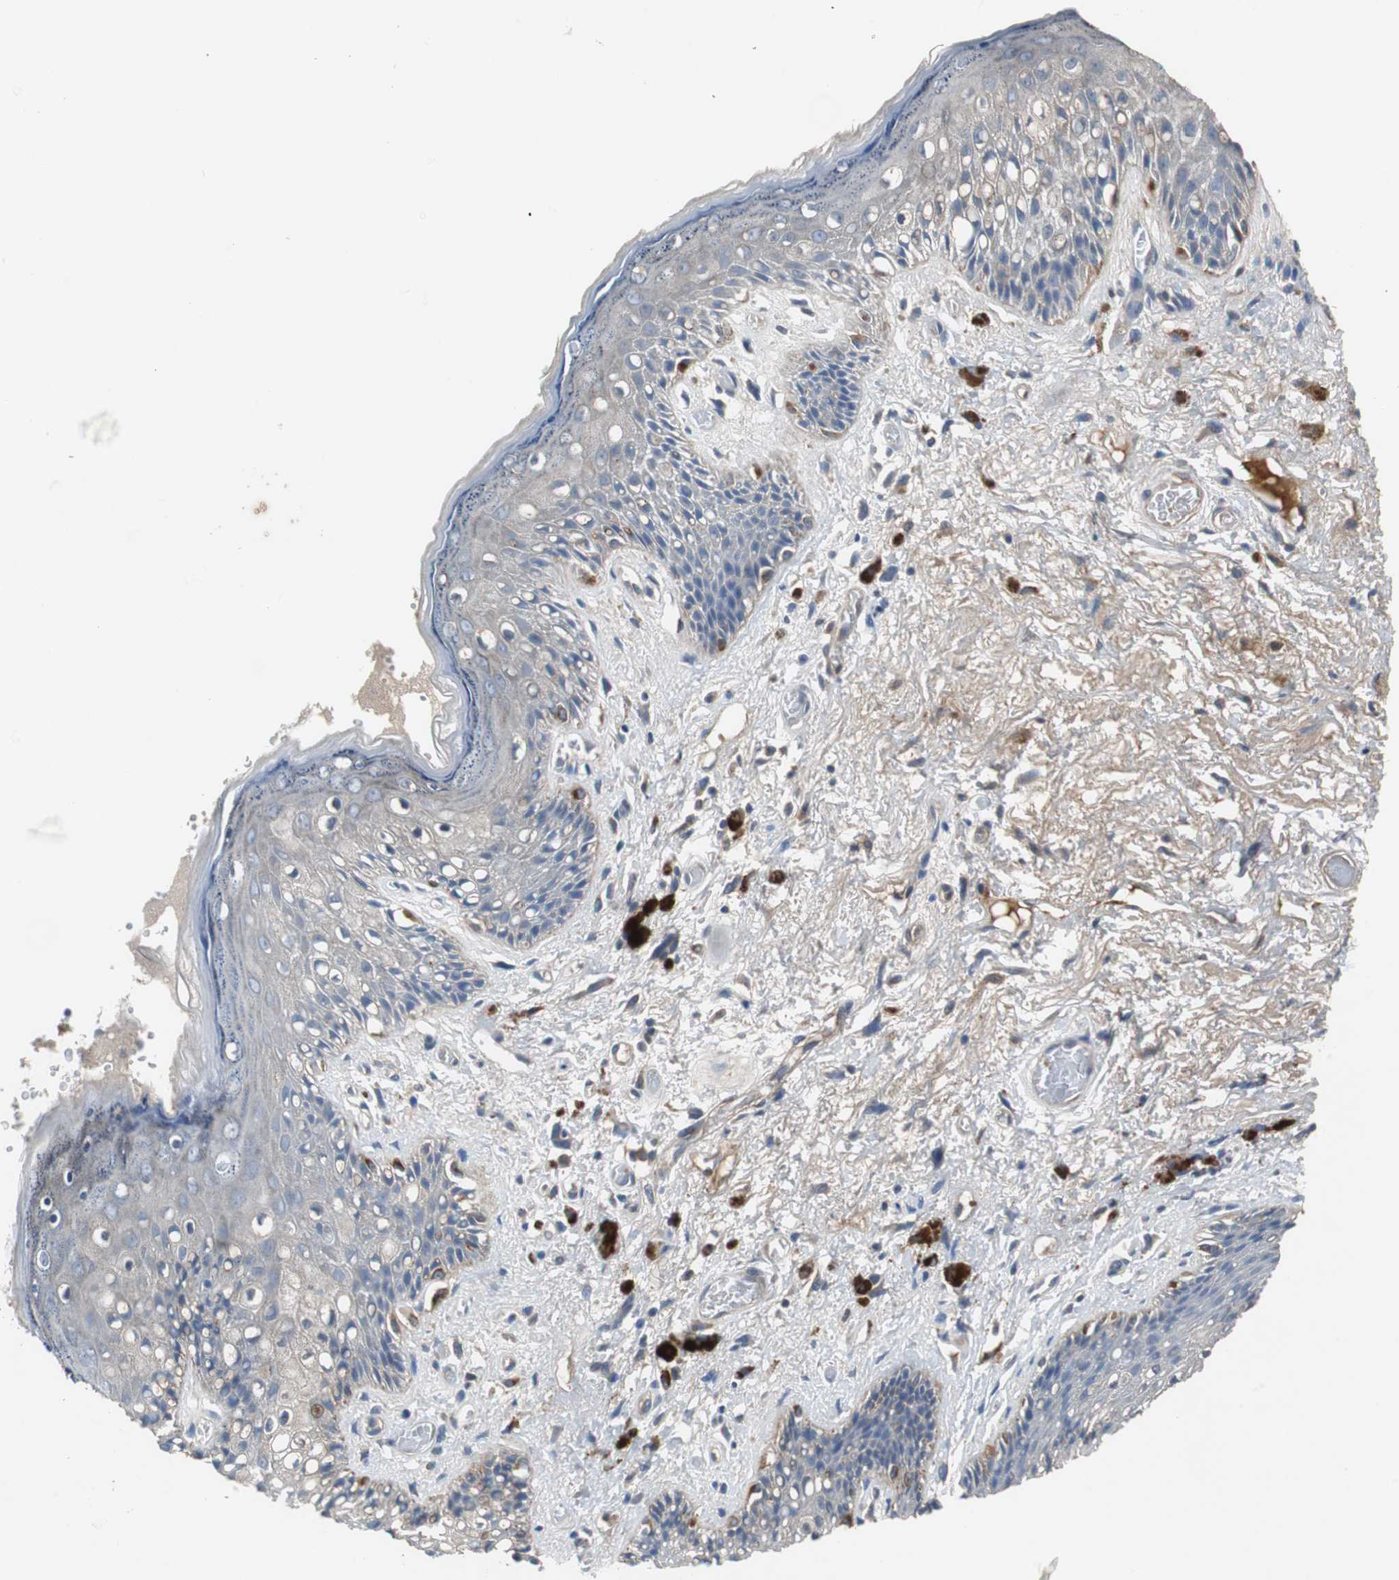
{"staining": {"intensity": "negative", "quantity": "none", "location": "none"}, "tissue": "skin", "cell_type": "Epidermal cells", "image_type": "normal", "snomed": [{"axis": "morphology", "description": "Normal tissue, NOS"}, {"axis": "topography", "description": "Anal"}], "caption": "Immunohistochemistry (IHC) micrograph of normal human skin stained for a protein (brown), which demonstrates no expression in epidermal cells. Brightfield microscopy of IHC stained with DAB (3,3'-diaminobenzidine) (brown) and hematoxylin (blue), captured at high magnification.", "gene": "SORT1", "patient": {"sex": "female", "age": 46}}